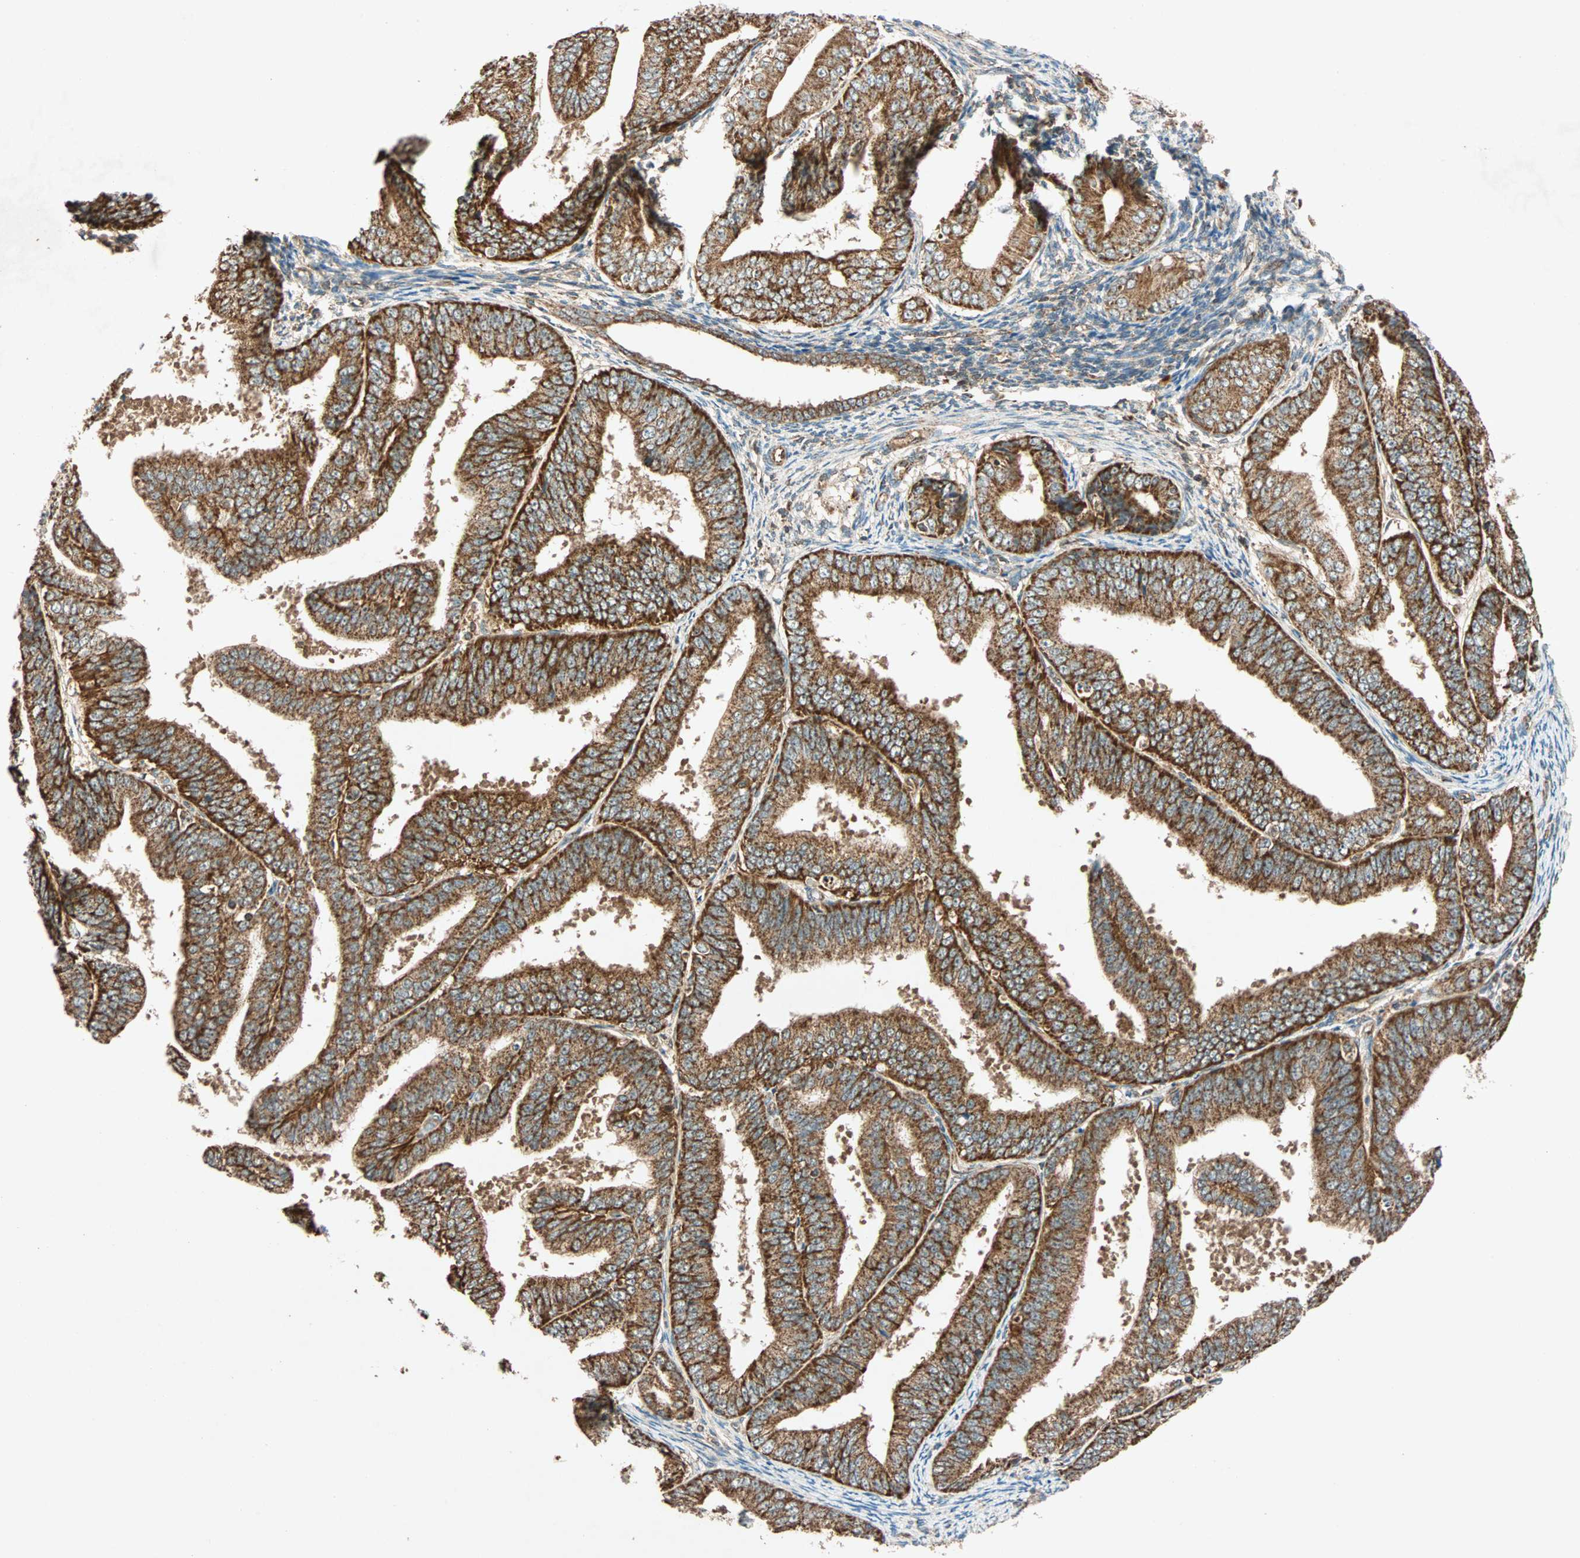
{"staining": {"intensity": "strong", "quantity": ">75%", "location": "cytoplasmic/membranous"}, "tissue": "endometrial cancer", "cell_type": "Tumor cells", "image_type": "cancer", "snomed": [{"axis": "morphology", "description": "Adenocarcinoma, NOS"}, {"axis": "topography", "description": "Endometrium"}], "caption": "Human endometrial cancer stained with a brown dye exhibits strong cytoplasmic/membranous positive staining in about >75% of tumor cells.", "gene": "MAPK1", "patient": {"sex": "female", "age": 63}}